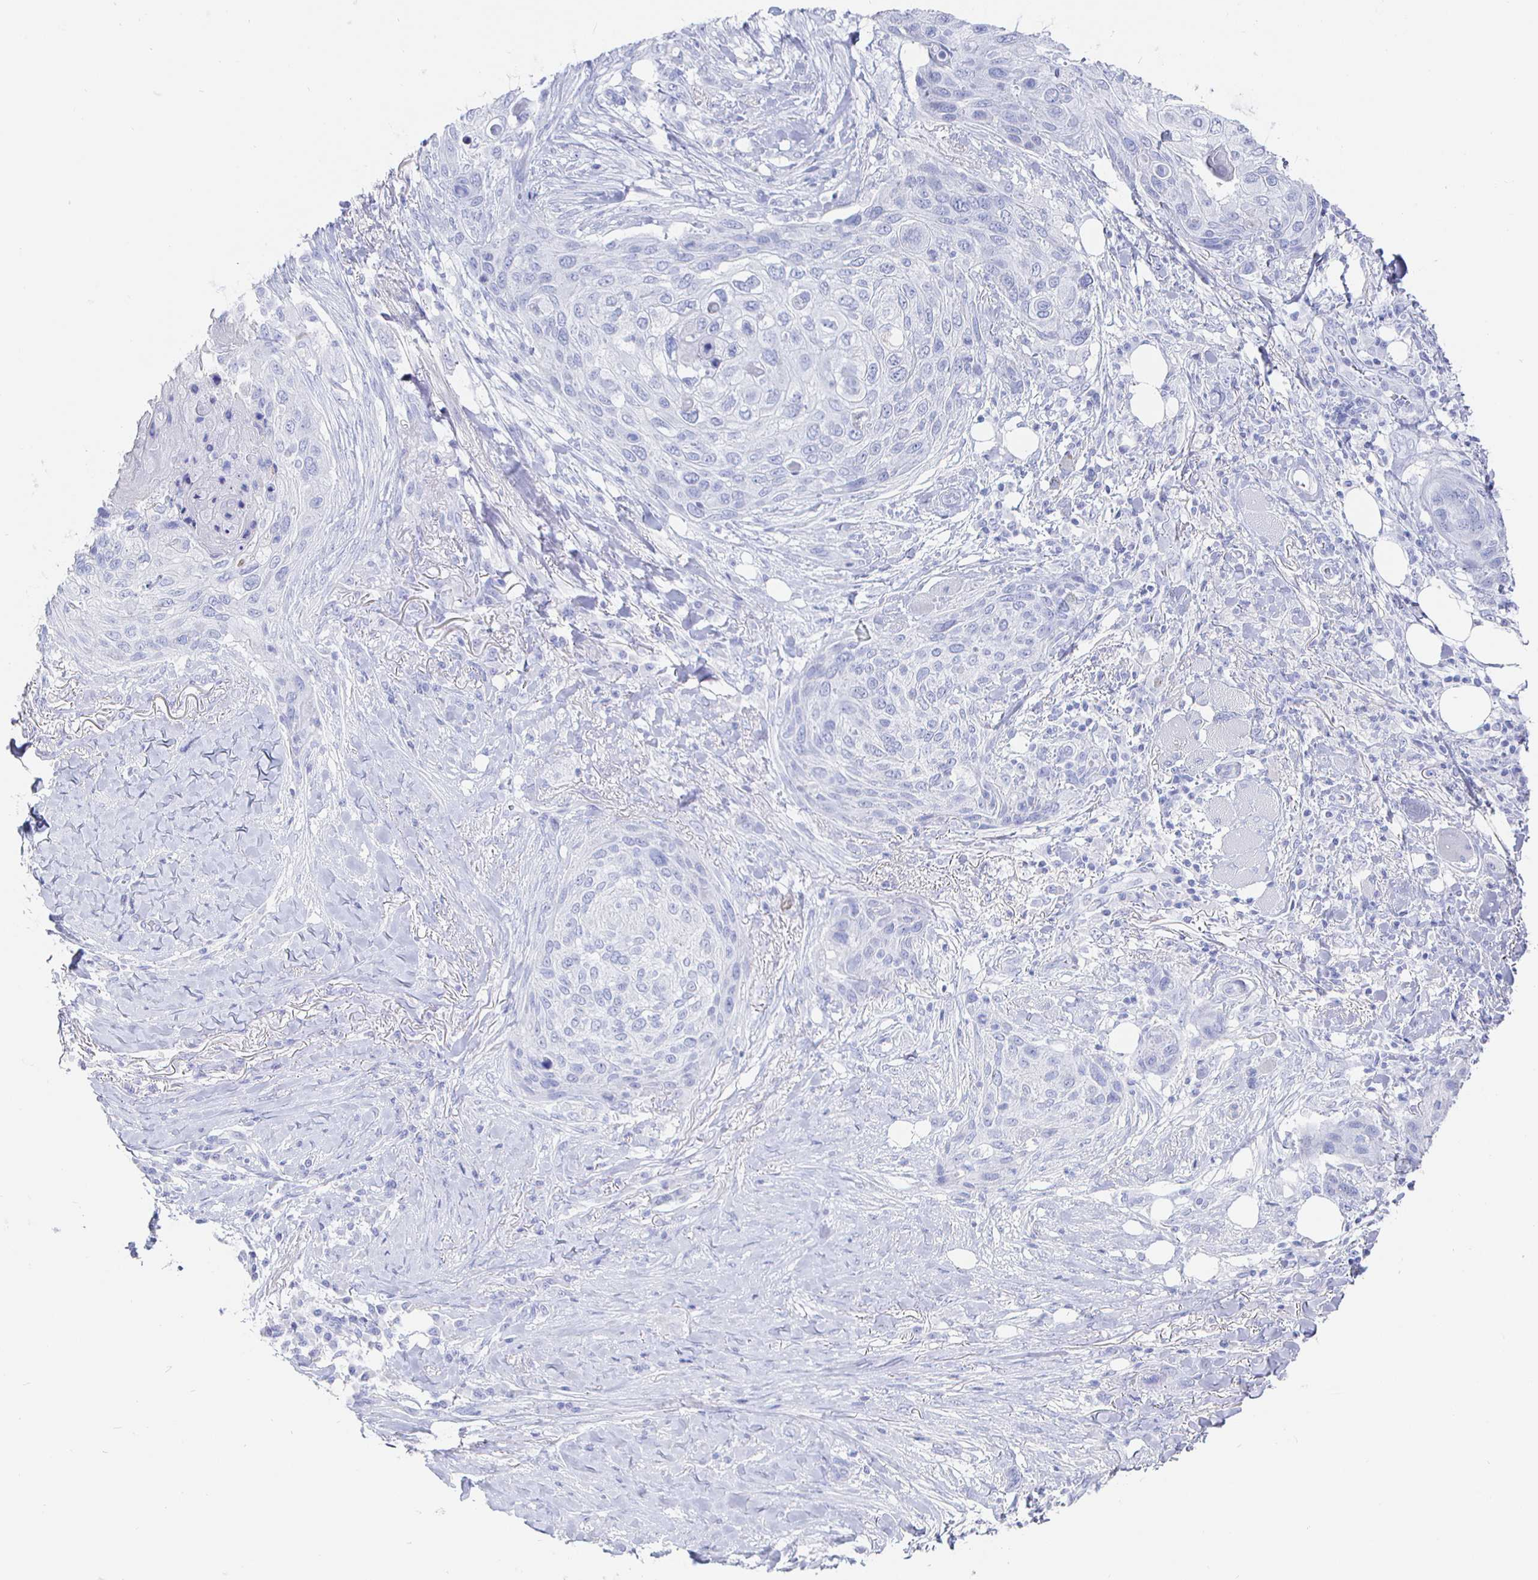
{"staining": {"intensity": "negative", "quantity": "none", "location": "none"}, "tissue": "skin cancer", "cell_type": "Tumor cells", "image_type": "cancer", "snomed": [{"axis": "morphology", "description": "Squamous cell carcinoma, NOS"}, {"axis": "topography", "description": "Skin"}], "caption": "Tumor cells are negative for protein expression in human squamous cell carcinoma (skin).", "gene": "CLCA1", "patient": {"sex": "female", "age": 87}}